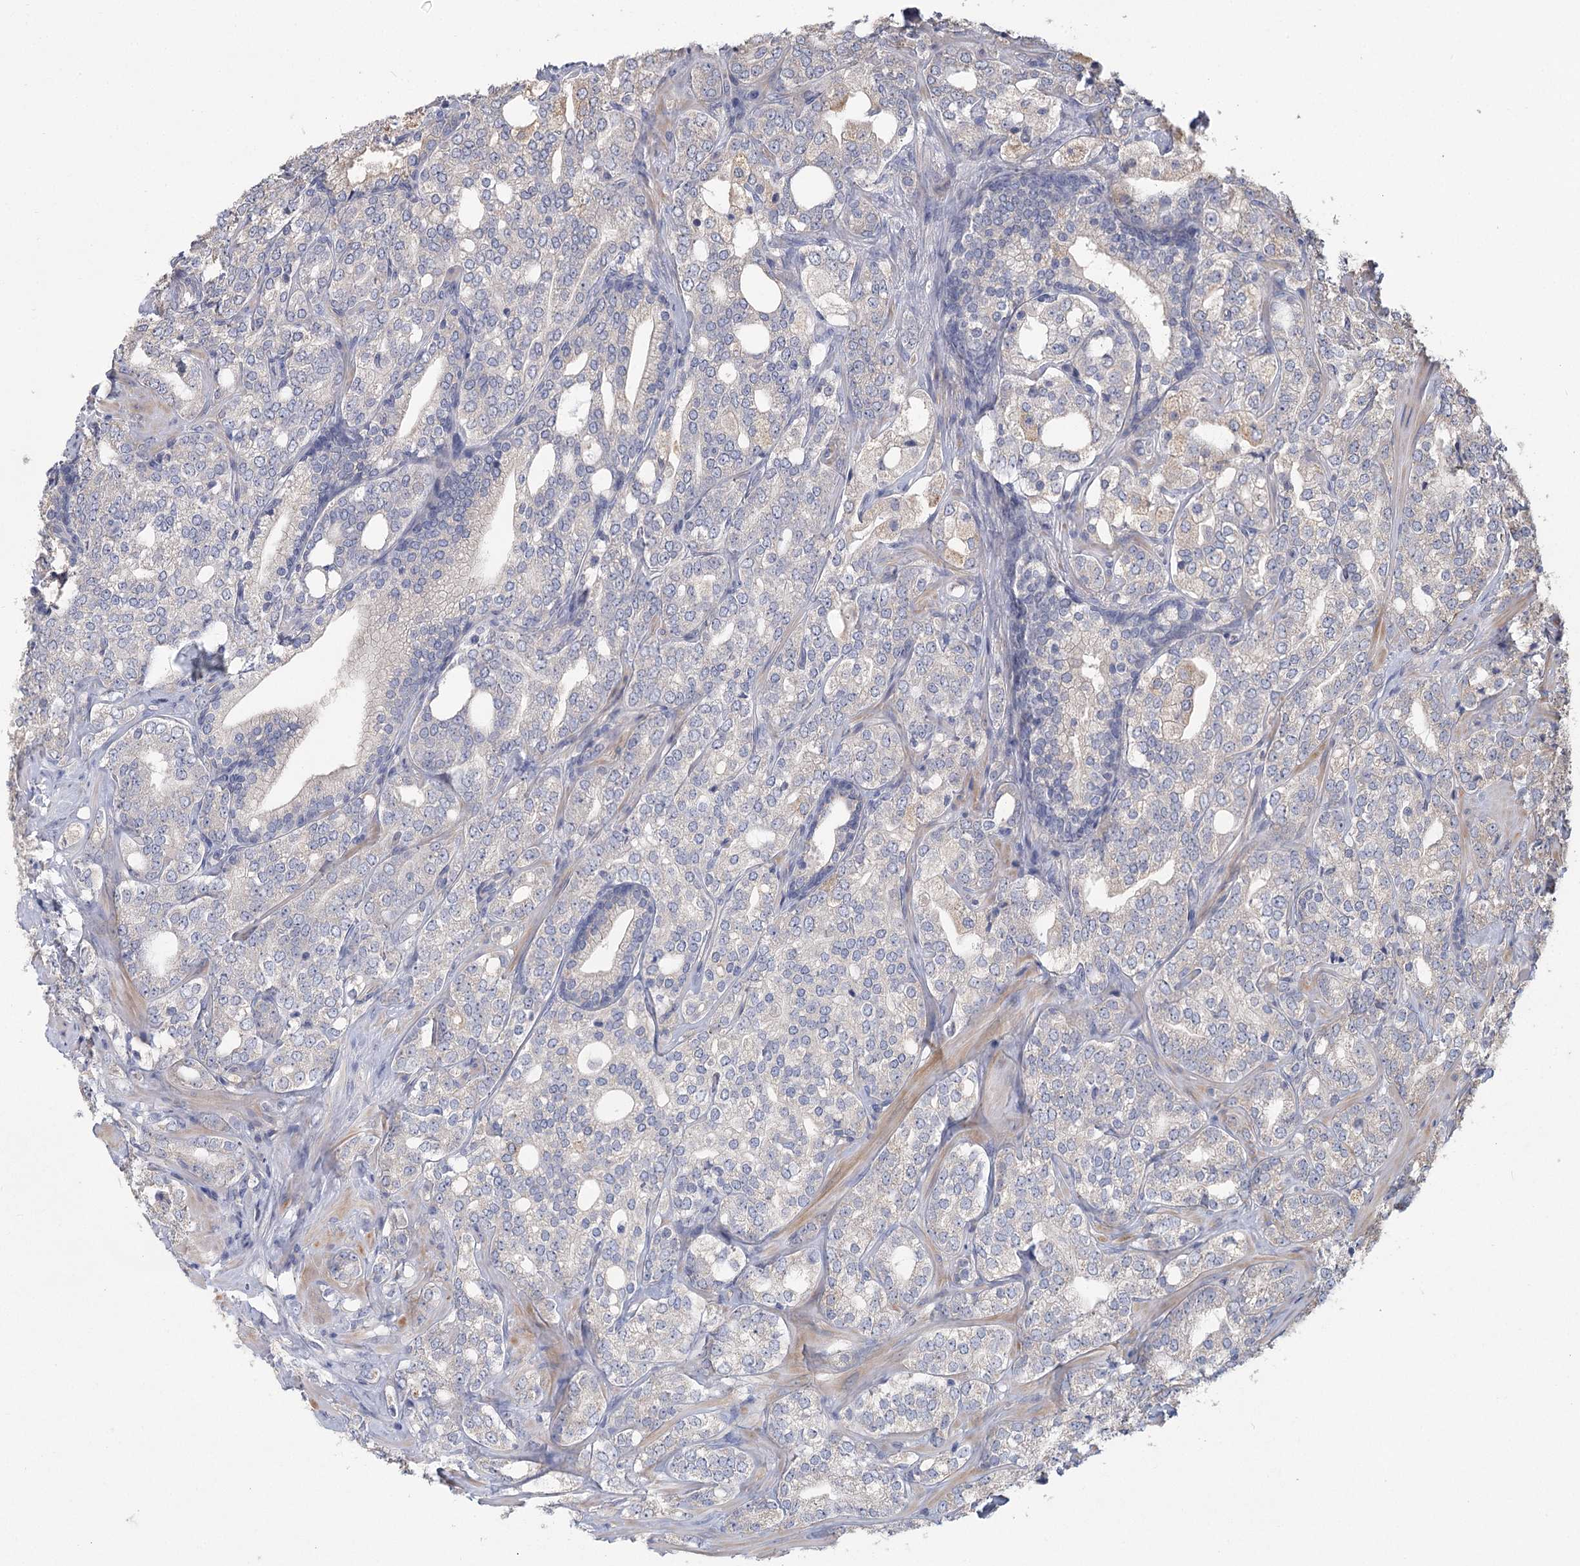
{"staining": {"intensity": "negative", "quantity": "none", "location": "none"}, "tissue": "prostate cancer", "cell_type": "Tumor cells", "image_type": "cancer", "snomed": [{"axis": "morphology", "description": "Adenocarcinoma, High grade"}, {"axis": "topography", "description": "Prostate"}], "caption": "Protein analysis of prostate cancer displays no significant positivity in tumor cells.", "gene": "CNTLN", "patient": {"sex": "male", "age": 64}}